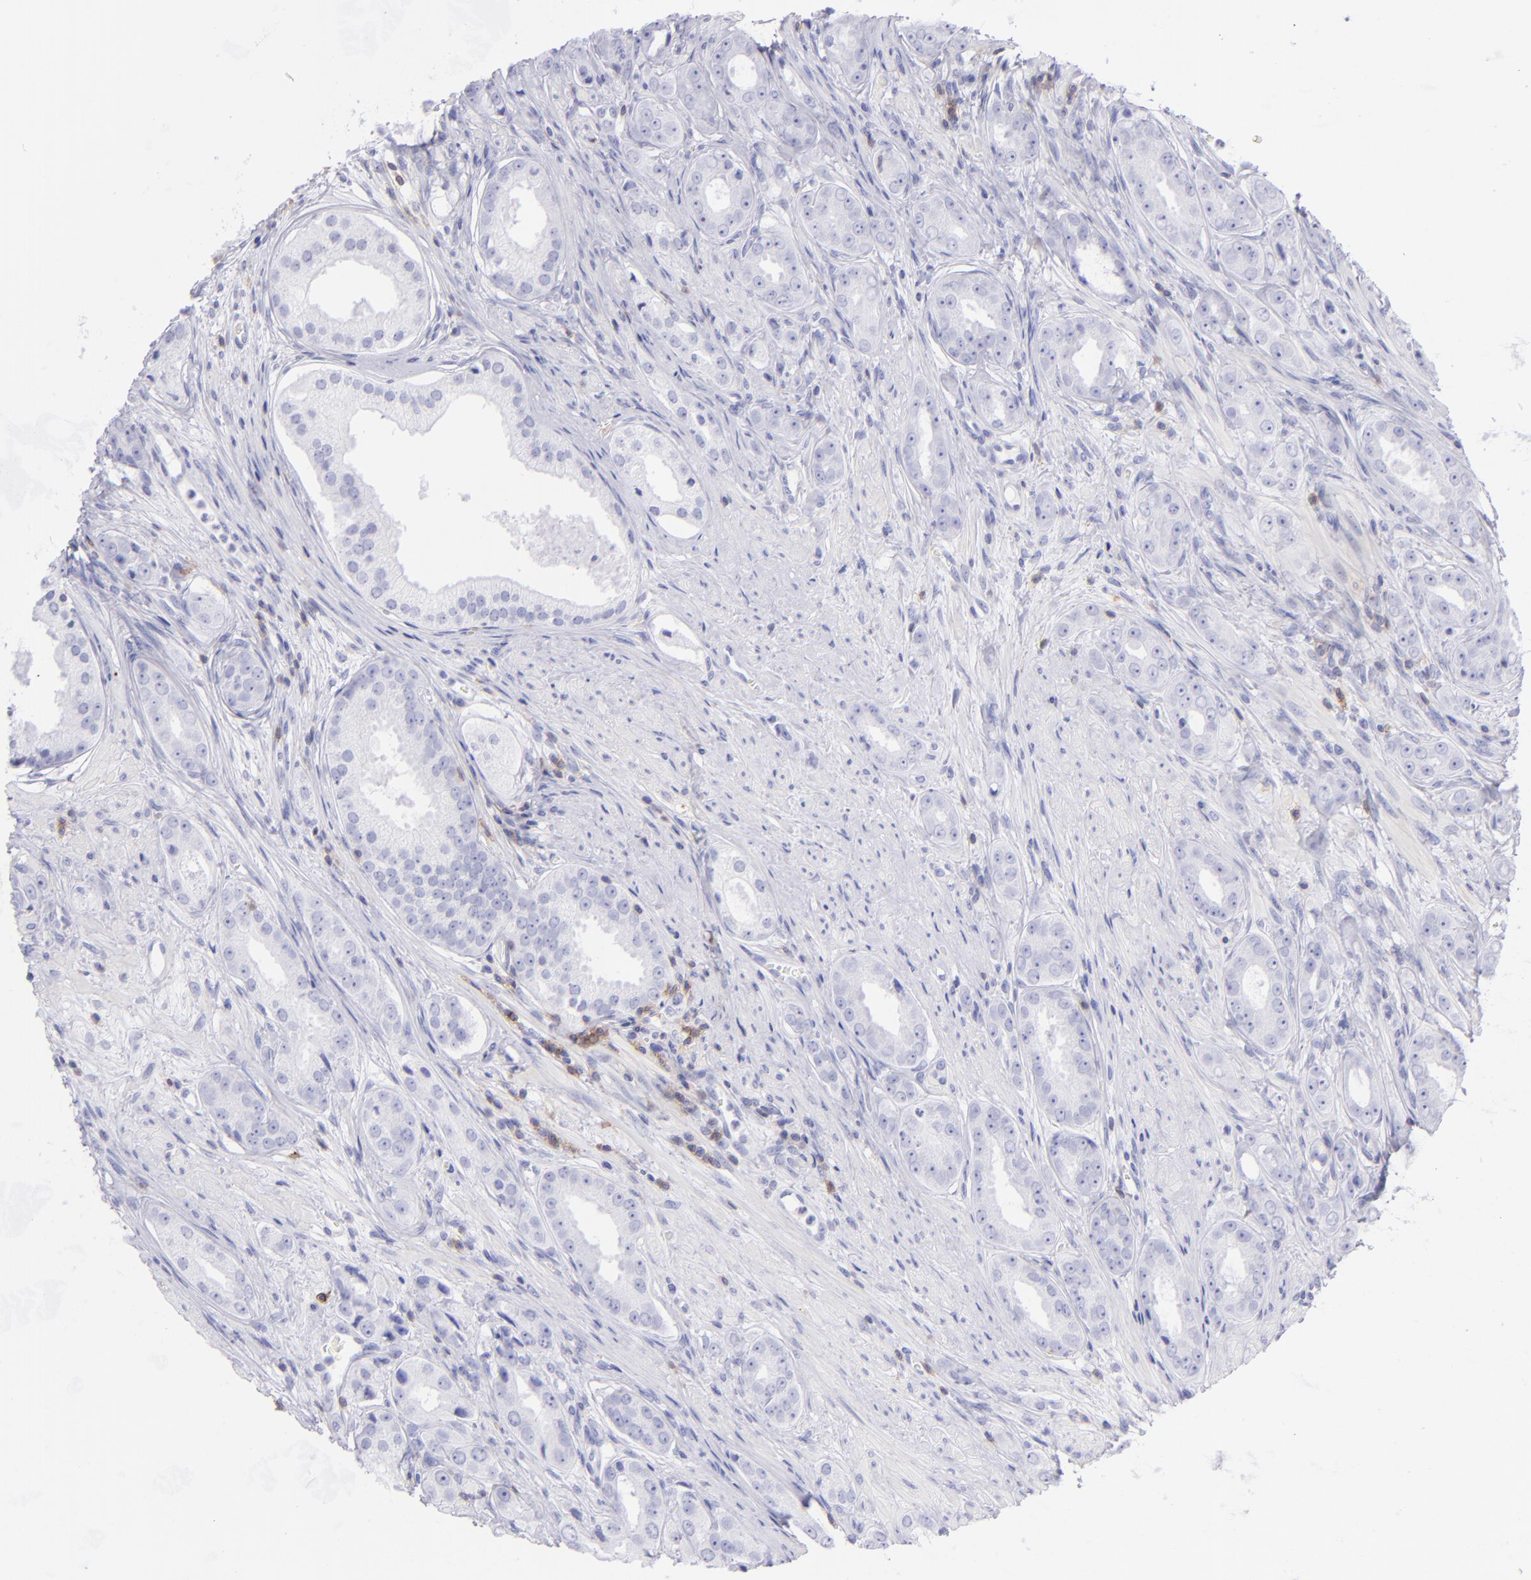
{"staining": {"intensity": "negative", "quantity": "none", "location": "none"}, "tissue": "prostate cancer", "cell_type": "Tumor cells", "image_type": "cancer", "snomed": [{"axis": "morphology", "description": "Adenocarcinoma, Medium grade"}, {"axis": "topography", "description": "Prostate"}], "caption": "Immunohistochemistry of human medium-grade adenocarcinoma (prostate) exhibits no expression in tumor cells. Nuclei are stained in blue.", "gene": "CD69", "patient": {"sex": "male", "age": 53}}